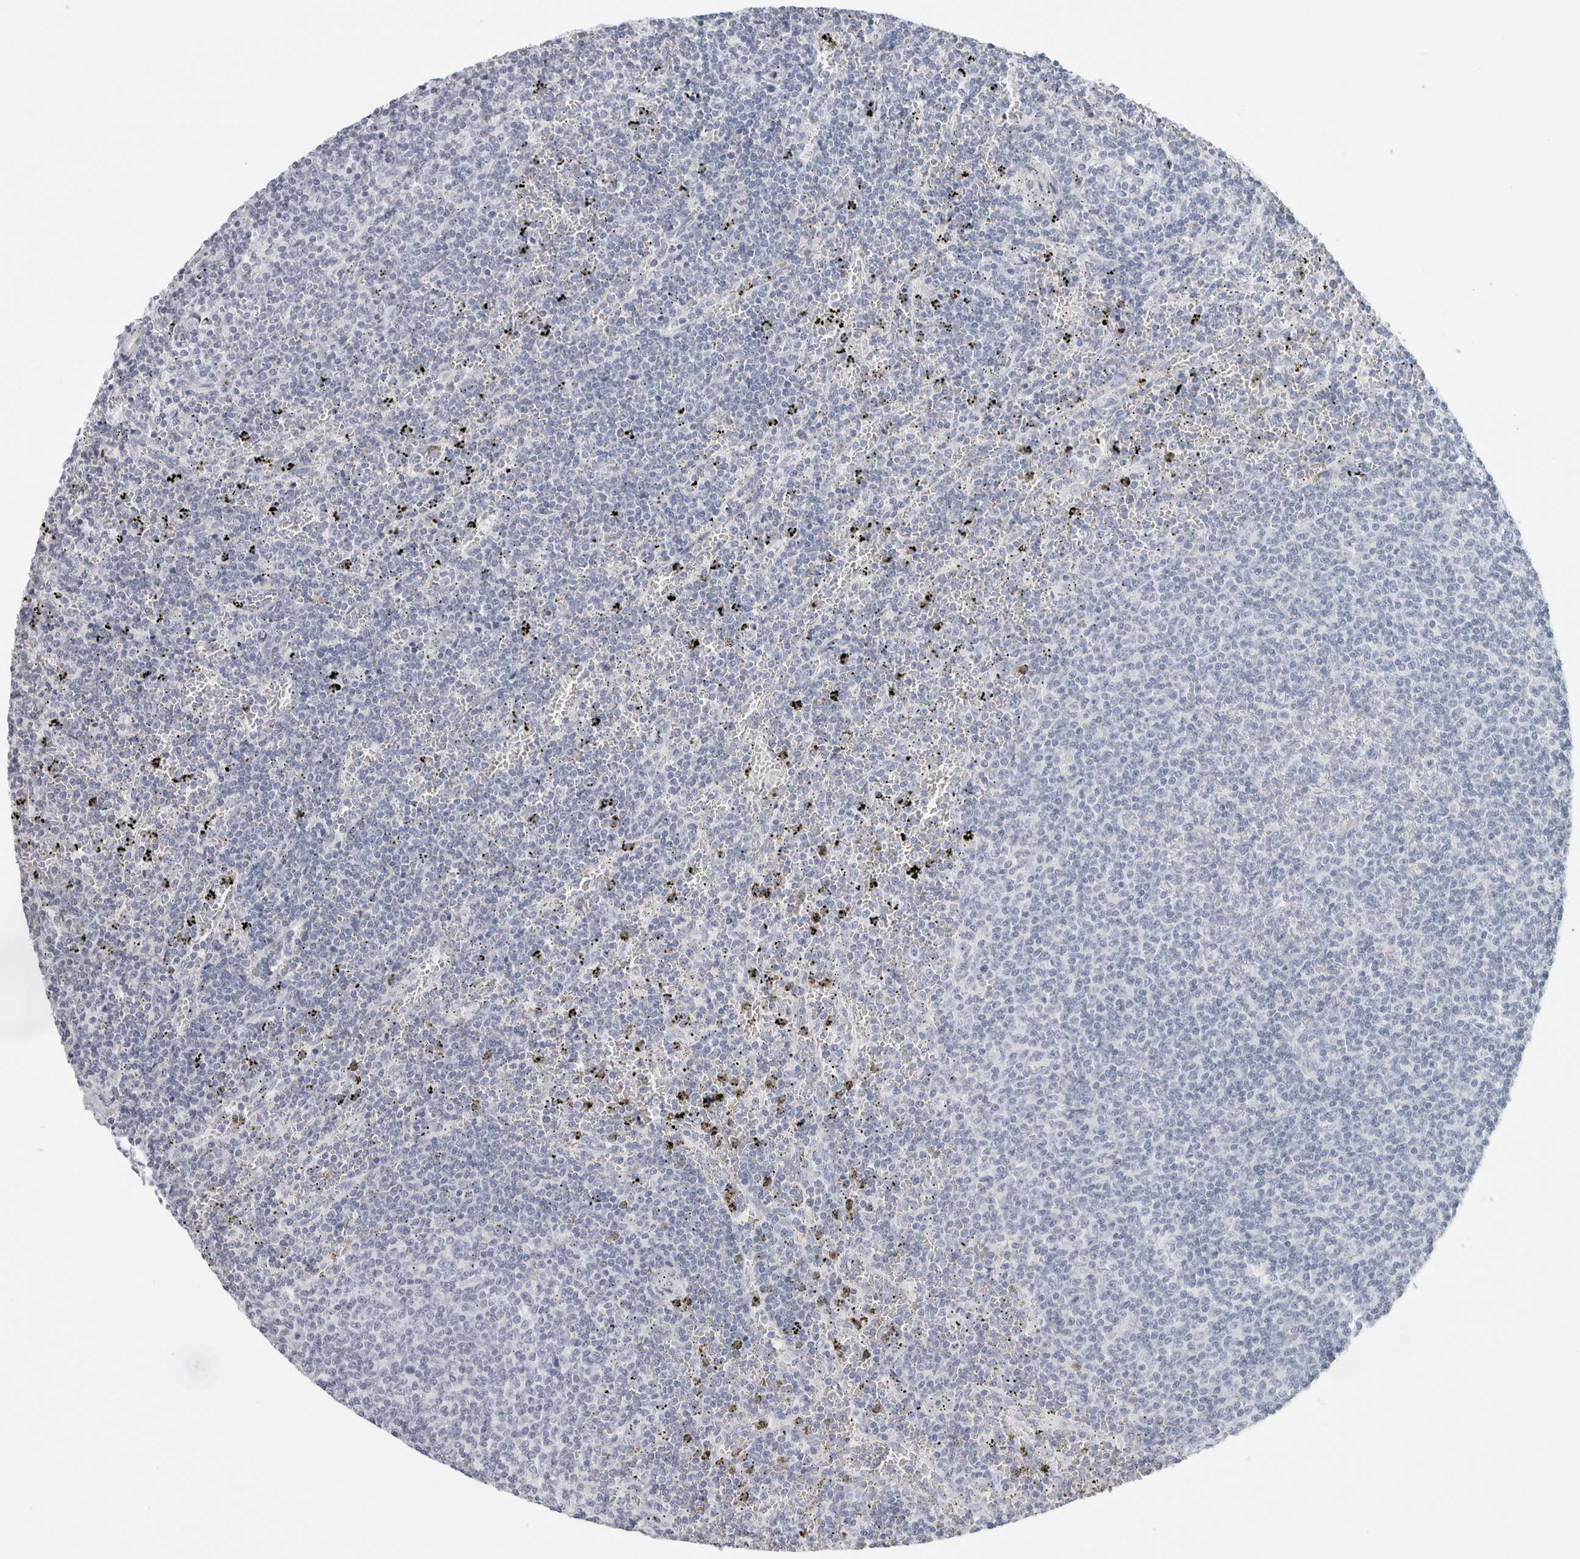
{"staining": {"intensity": "negative", "quantity": "none", "location": "none"}, "tissue": "lymphoma", "cell_type": "Tumor cells", "image_type": "cancer", "snomed": [{"axis": "morphology", "description": "Malignant lymphoma, non-Hodgkin's type, Low grade"}, {"axis": "topography", "description": "Spleen"}], "caption": "IHC micrograph of human lymphoma stained for a protein (brown), which reveals no expression in tumor cells. Brightfield microscopy of immunohistochemistry (IHC) stained with DAB (3,3'-diaminobenzidine) (brown) and hematoxylin (blue), captured at high magnification.", "gene": "SLC28A3", "patient": {"sex": "female", "age": 50}}